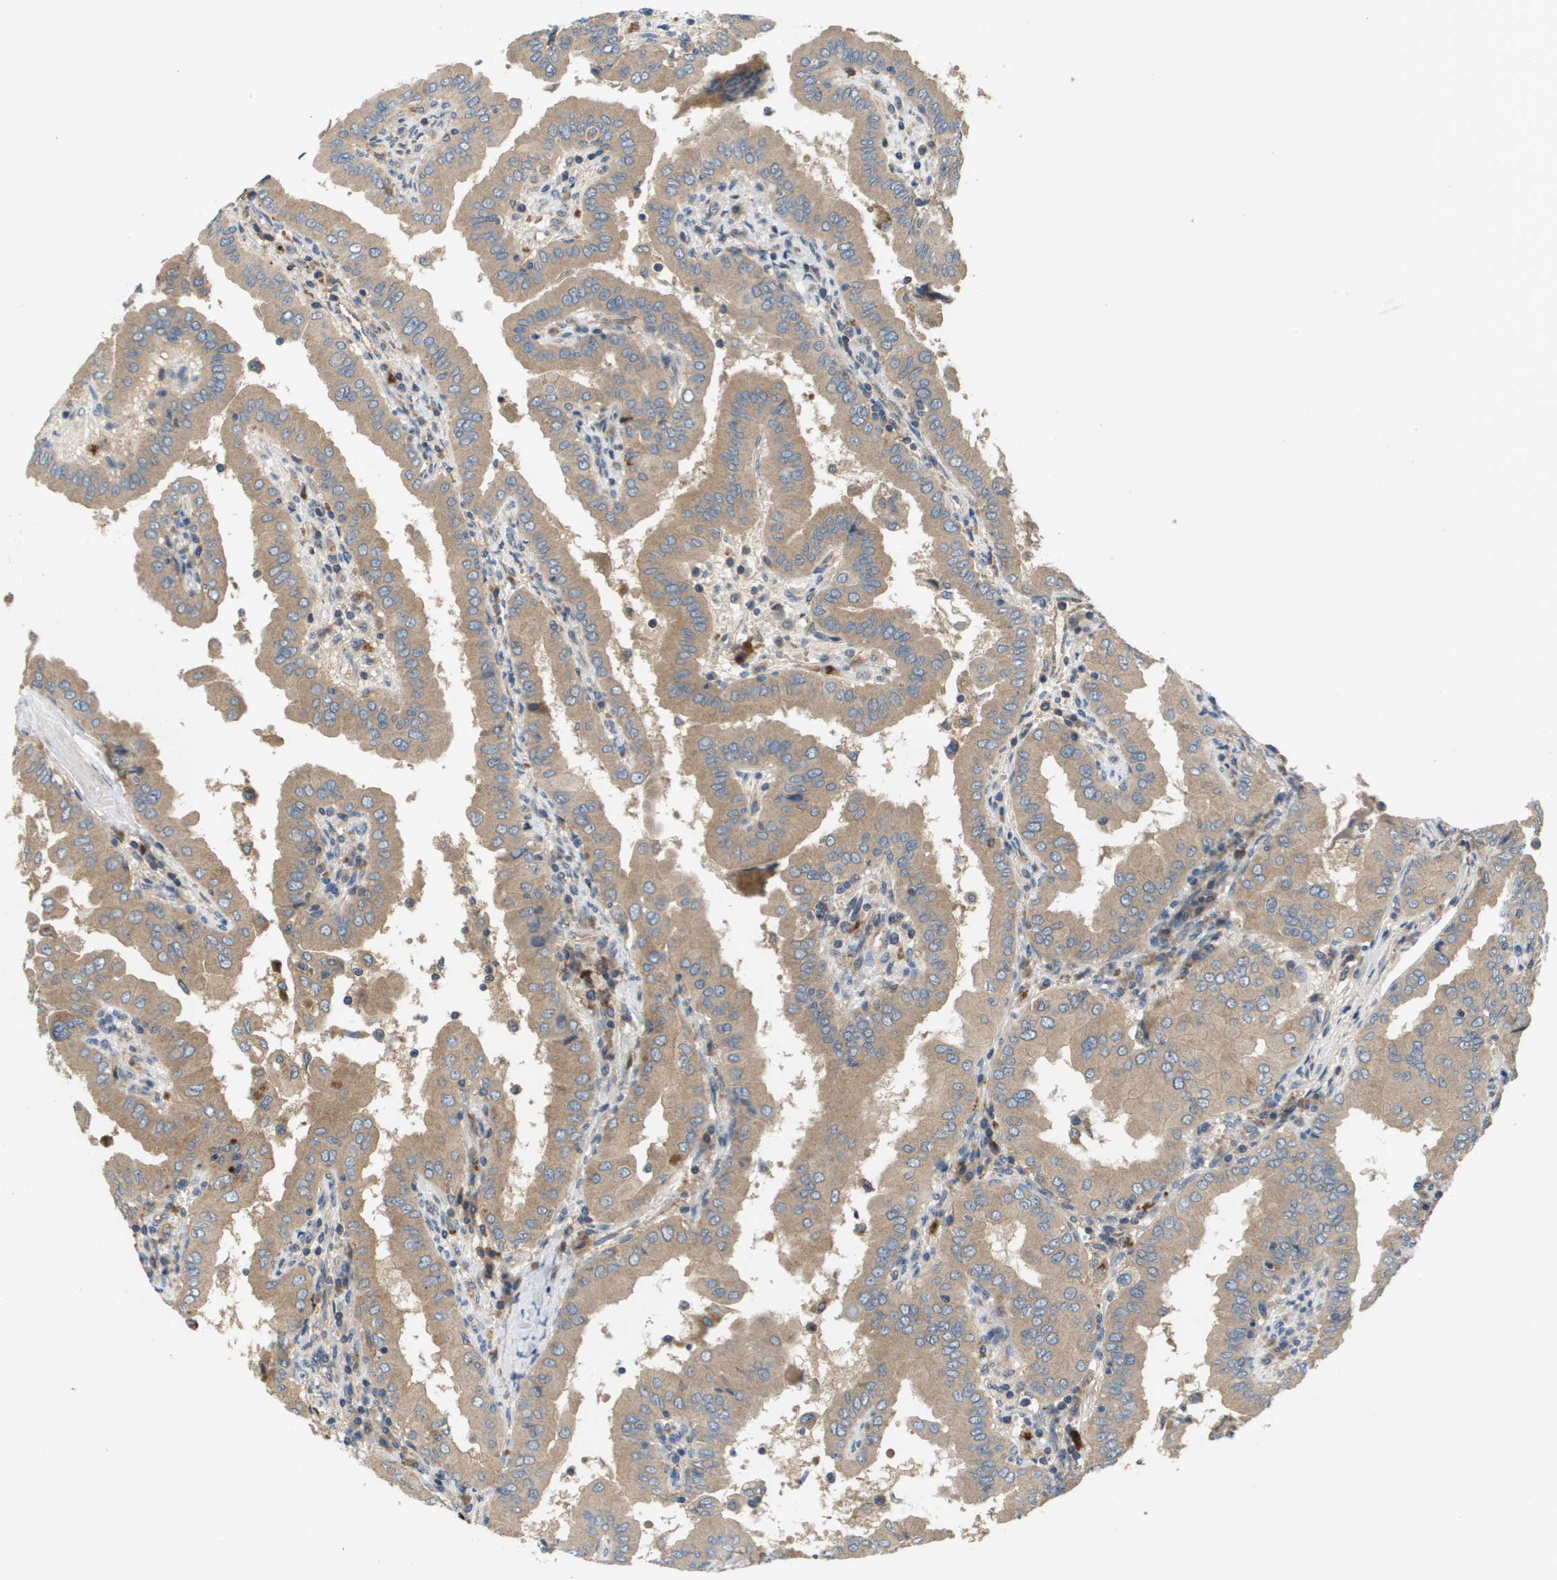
{"staining": {"intensity": "weak", "quantity": ">75%", "location": "cytoplasmic/membranous"}, "tissue": "thyroid cancer", "cell_type": "Tumor cells", "image_type": "cancer", "snomed": [{"axis": "morphology", "description": "Papillary adenocarcinoma, NOS"}, {"axis": "topography", "description": "Thyroid gland"}], "caption": "Immunohistochemical staining of thyroid cancer (papillary adenocarcinoma) exhibits low levels of weak cytoplasmic/membranous protein expression in about >75% of tumor cells.", "gene": "SLC25A20", "patient": {"sex": "male", "age": 33}}